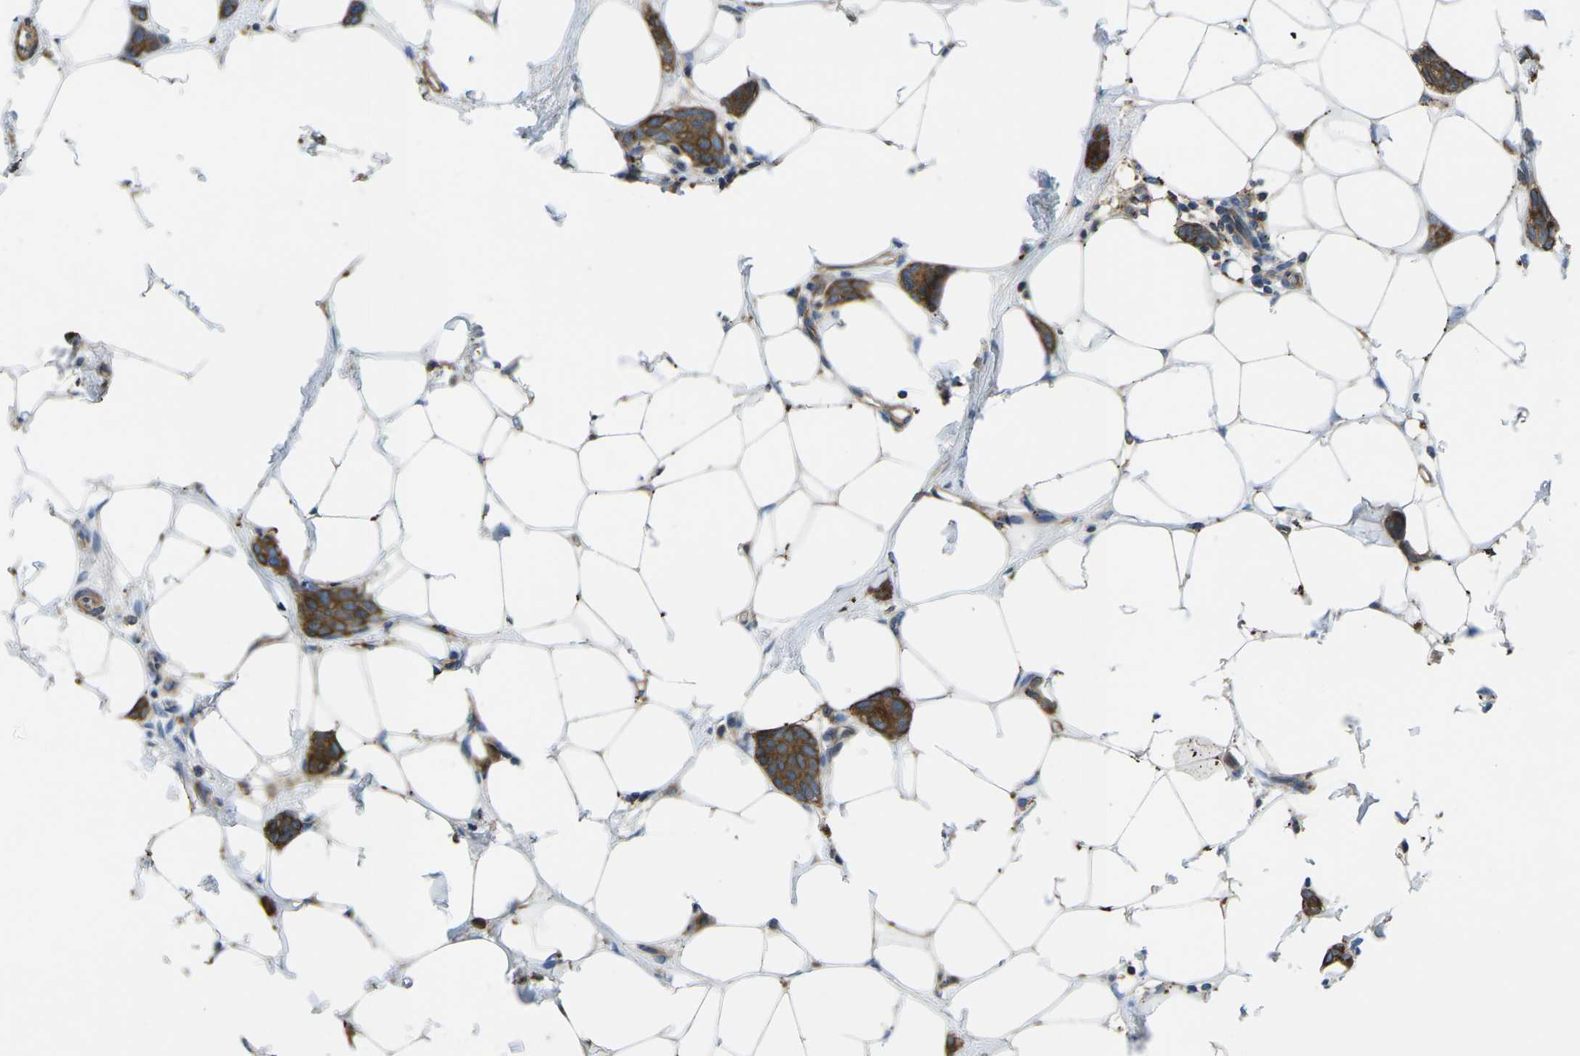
{"staining": {"intensity": "strong", "quantity": ">75%", "location": "cytoplasmic/membranous"}, "tissue": "breast cancer", "cell_type": "Tumor cells", "image_type": "cancer", "snomed": [{"axis": "morphology", "description": "Lobular carcinoma"}, {"axis": "topography", "description": "Skin"}, {"axis": "topography", "description": "Breast"}], "caption": "Immunohistochemical staining of breast lobular carcinoma exhibits high levels of strong cytoplasmic/membranous protein positivity in approximately >75% of tumor cells.", "gene": "KCNJ15", "patient": {"sex": "female", "age": 46}}